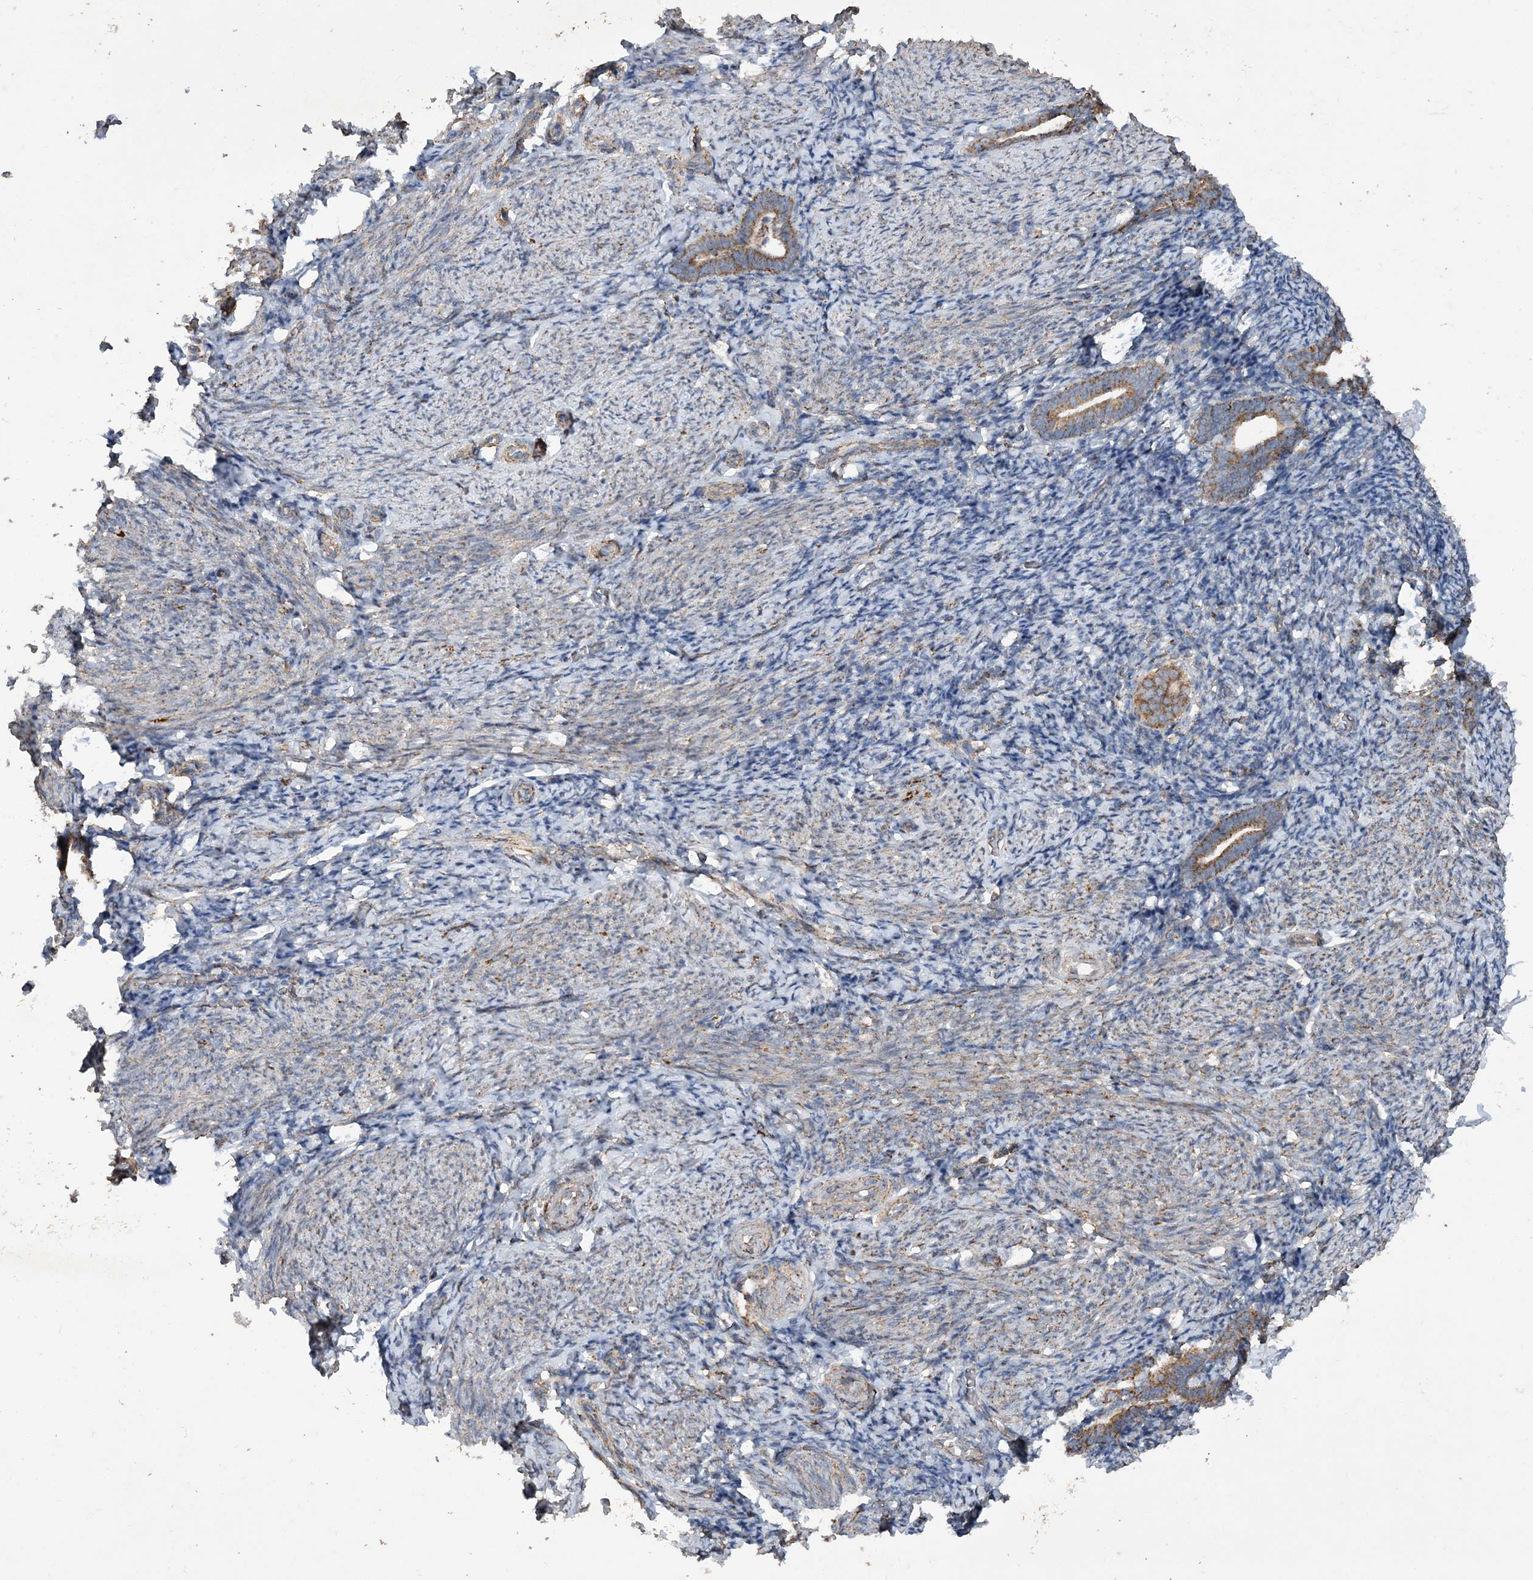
{"staining": {"intensity": "moderate", "quantity": "<25%", "location": "cytoplasmic/membranous"}, "tissue": "endometrium", "cell_type": "Cells in endometrial stroma", "image_type": "normal", "snomed": [{"axis": "morphology", "description": "Normal tissue, NOS"}, {"axis": "topography", "description": "Endometrium"}], "caption": "A high-resolution photomicrograph shows IHC staining of normal endometrium, which displays moderate cytoplasmic/membranous positivity in approximately <25% of cells in endometrial stroma.", "gene": "POC5", "patient": {"sex": "female", "age": 51}}